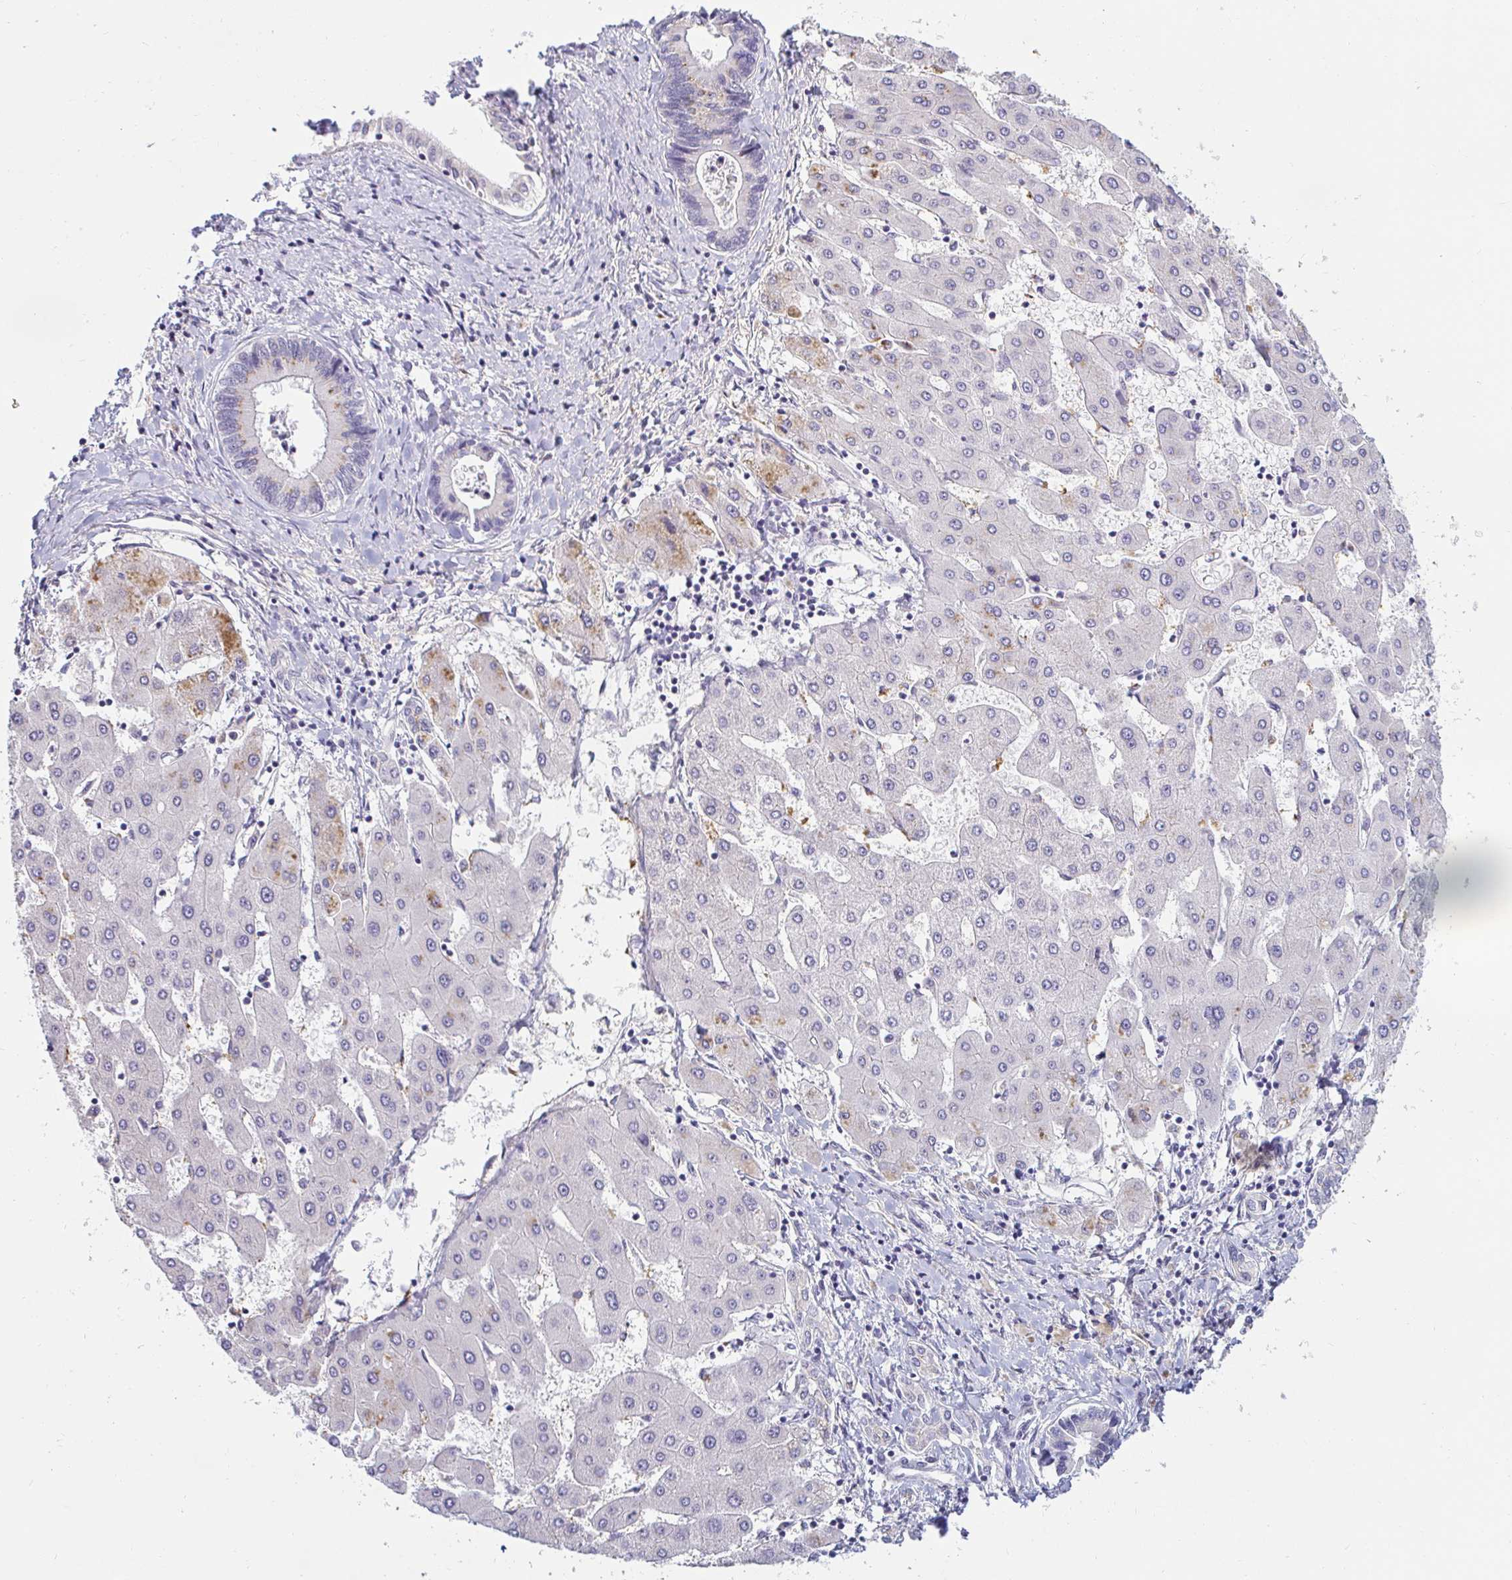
{"staining": {"intensity": "negative", "quantity": "none", "location": "none"}, "tissue": "liver cancer", "cell_type": "Tumor cells", "image_type": "cancer", "snomed": [{"axis": "morphology", "description": "Cholangiocarcinoma"}, {"axis": "topography", "description": "Liver"}], "caption": "Micrograph shows no significant protein staining in tumor cells of liver cancer.", "gene": "OR51D1", "patient": {"sex": "male", "age": 66}}